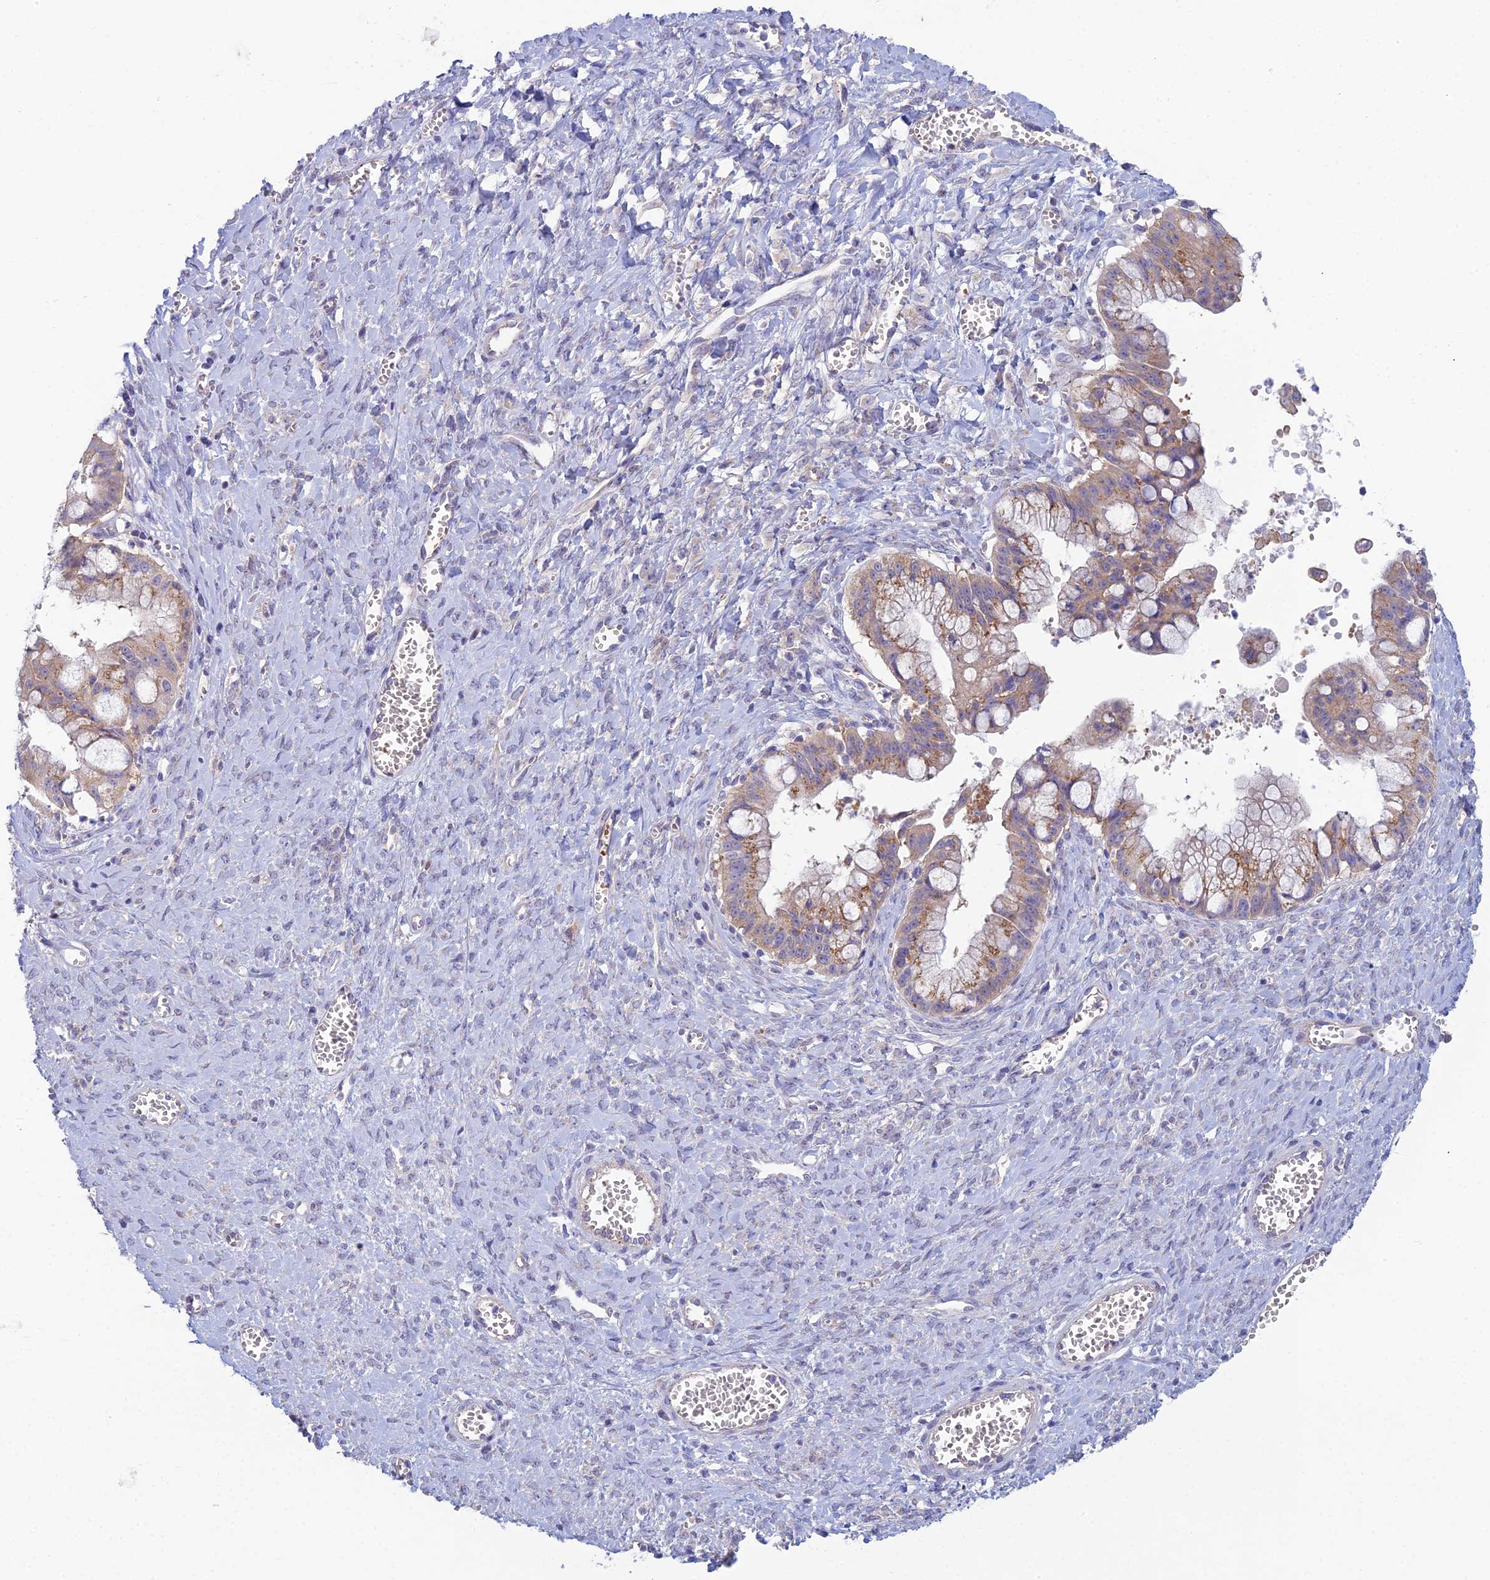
{"staining": {"intensity": "moderate", "quantity": "25%-75%", "location": "cytoplasmic/membranous"}, "tissue": "ovarian cancer", "cell_type": "Tumor cells", "image_type": "cancer", "snomed": [{"axis": "morphology", "description": "Cystadenocarcinoma, mucinous, NOS"}, {"axis": "topography", "description": "Ovary"}], "caption": "There is medium levels of moderate cytoplasmic/membranous staining in tumor cells of mucinous cystadenocarcinoma (ovarian), as demonstrated by immunohistochemical staining (brown color).", "gene": "ZNF564", "patient": {"sex": "female", "age": 70}}